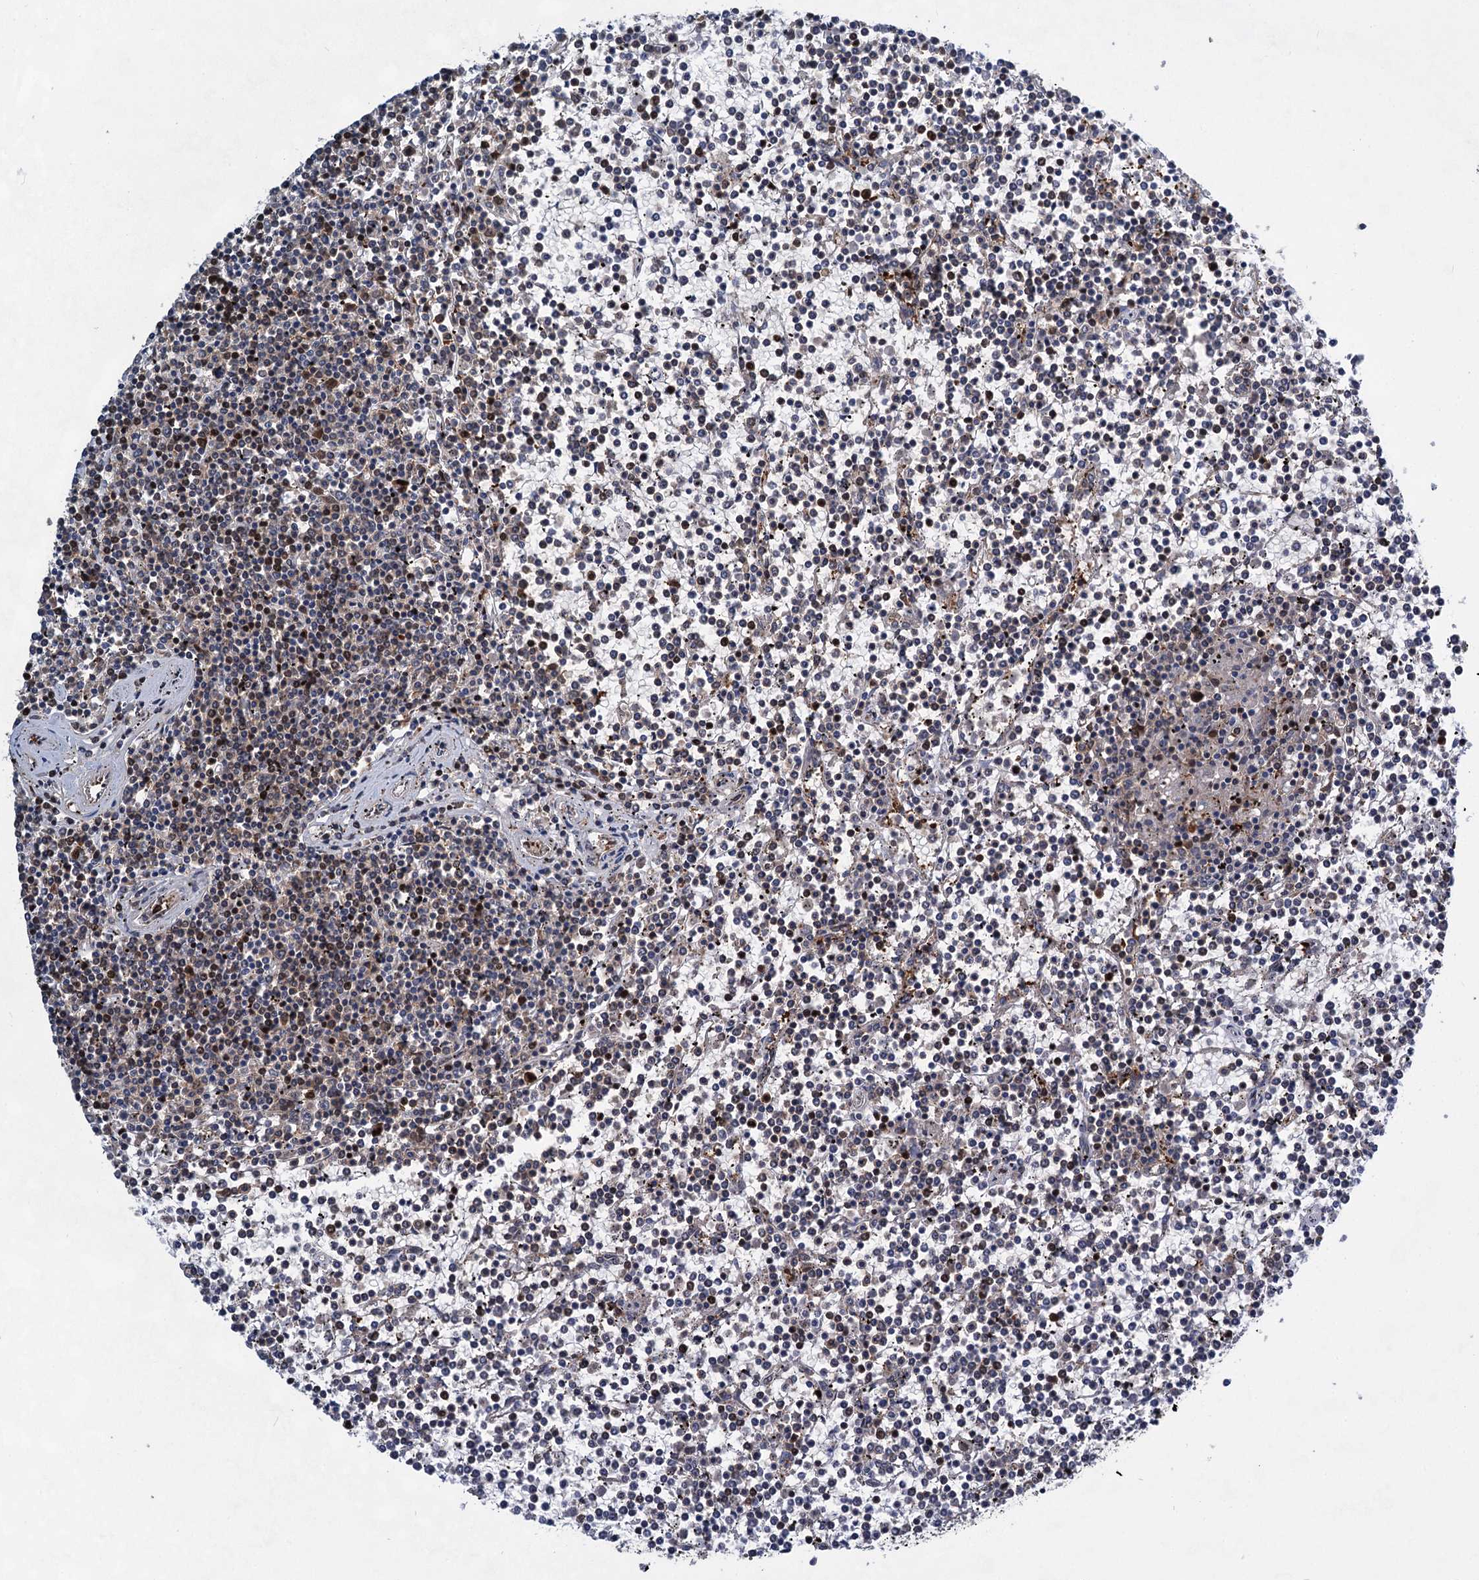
{"staining": {"intensity": "weak", "quantity": "<25%", "location": "cytoplasmic/membranous"}, "tissue": "lymphoma", "cell_type": "Tumor cells", "image_type": "cancer", "snomed": [{"axis": "morphology", "description": "Malignant lymphoma, non-Hodgkin's type, Low grade"}, {"axis": "topography", "description": "Spleen"}], "caption": "IHC of malignant lymphoma, non-Hodgkin's type (low-grade) displays no staining in tumor cells. The staining is performed using DAB brown chromogen with nuclei counter-stained in using hematoxylin.", "gene": "GPBP1", "patient": {"sex": "female", "age": 19}}